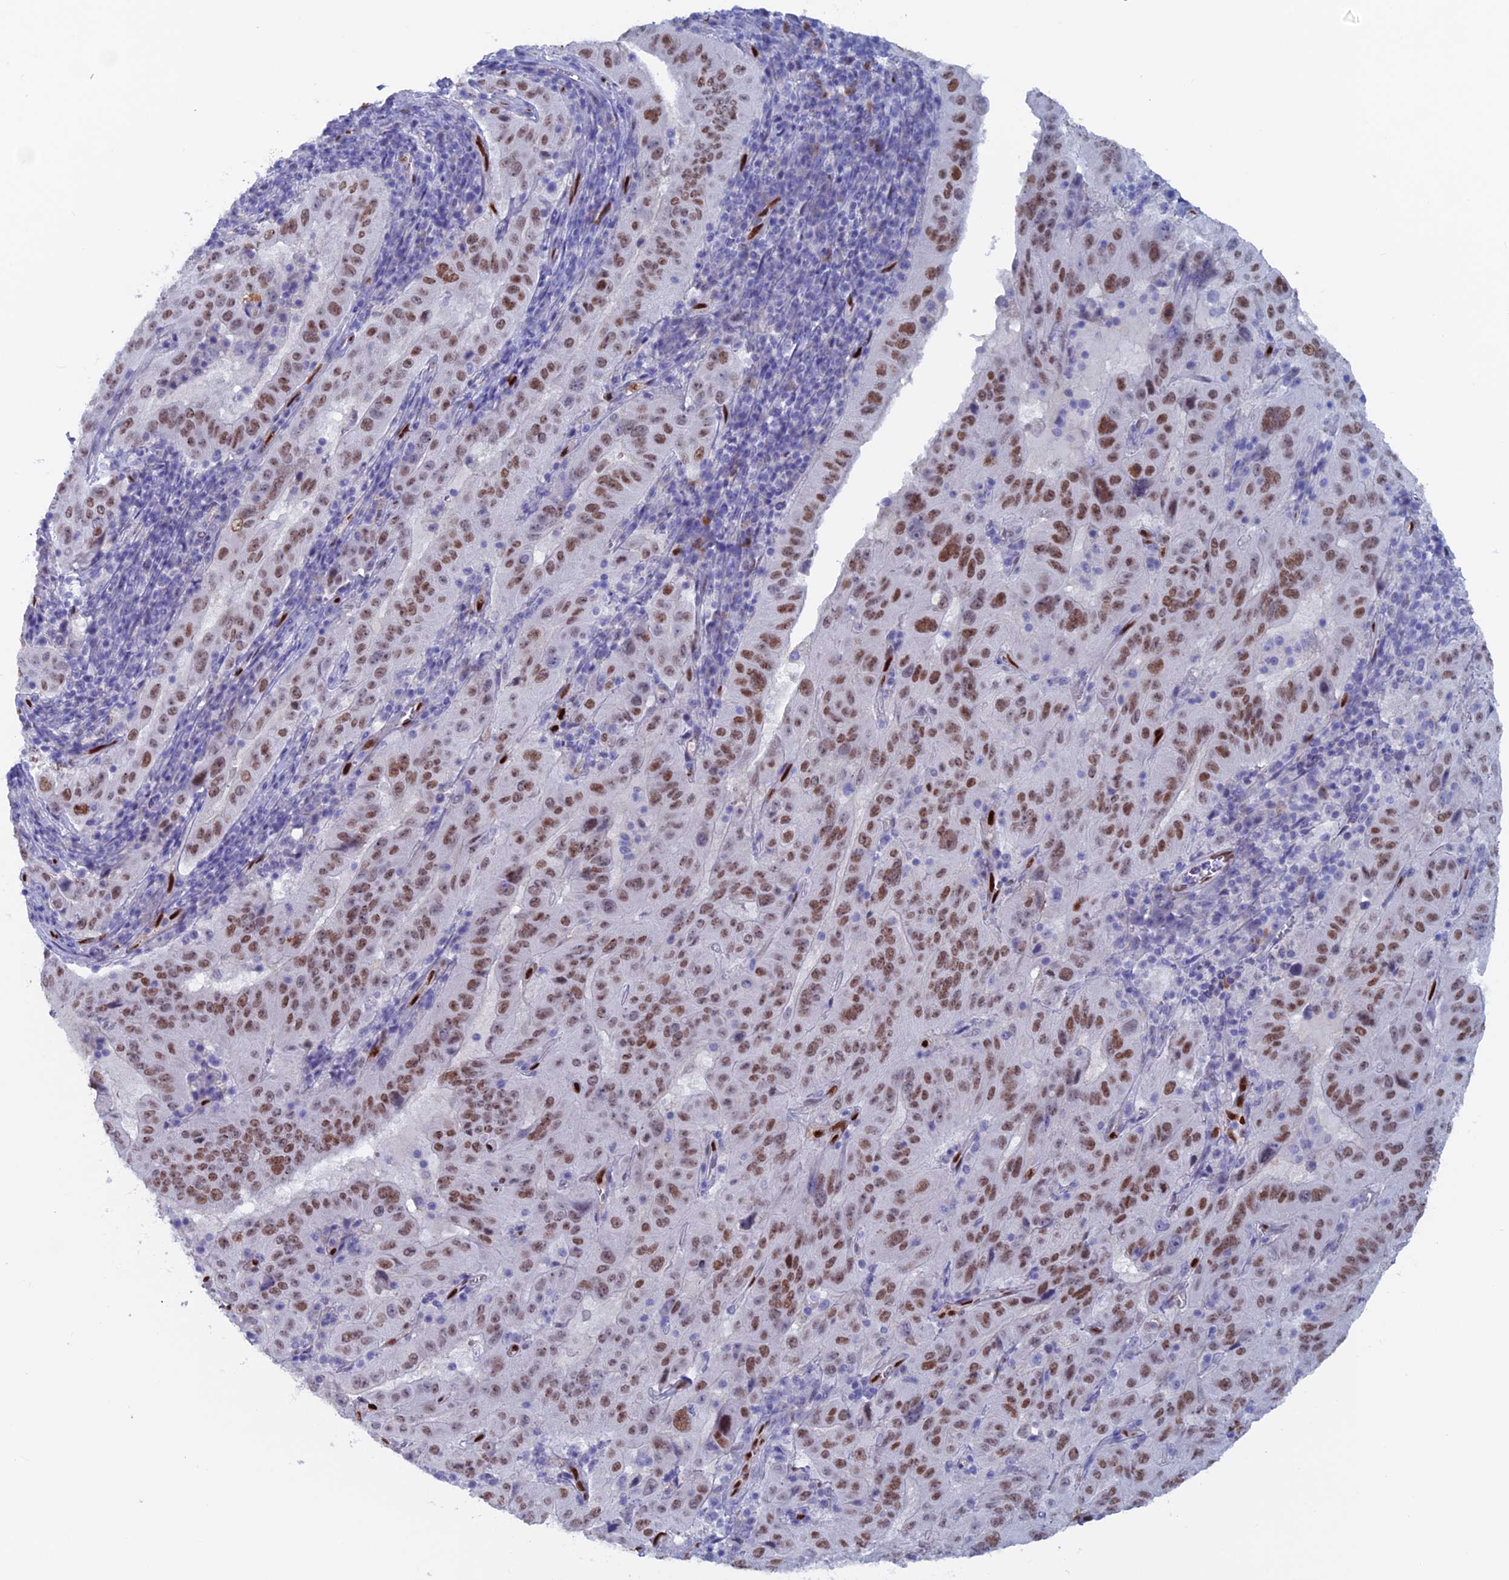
{"staining": {"intensity": "moderate", "quantity": ">75%", "location": "nuclear"}, "tissue": "pancreatic cancer", "cell_type": "Tumor cells", "image_type": "cancer", "snomed": [{"axis": "morphology", "description": "Adenocarcinoma, NOS"}, {"axis": "topography", "description": "Pancreas"}], "caption": "Pancreatic adenocarcinoma was stained to show a protein in brown. There is medium levels of moderate nuclear positivity in approximately >75% of tumor cells.", "gene": "NOL4L", "patient": {"sex": "male", "age": 63}}